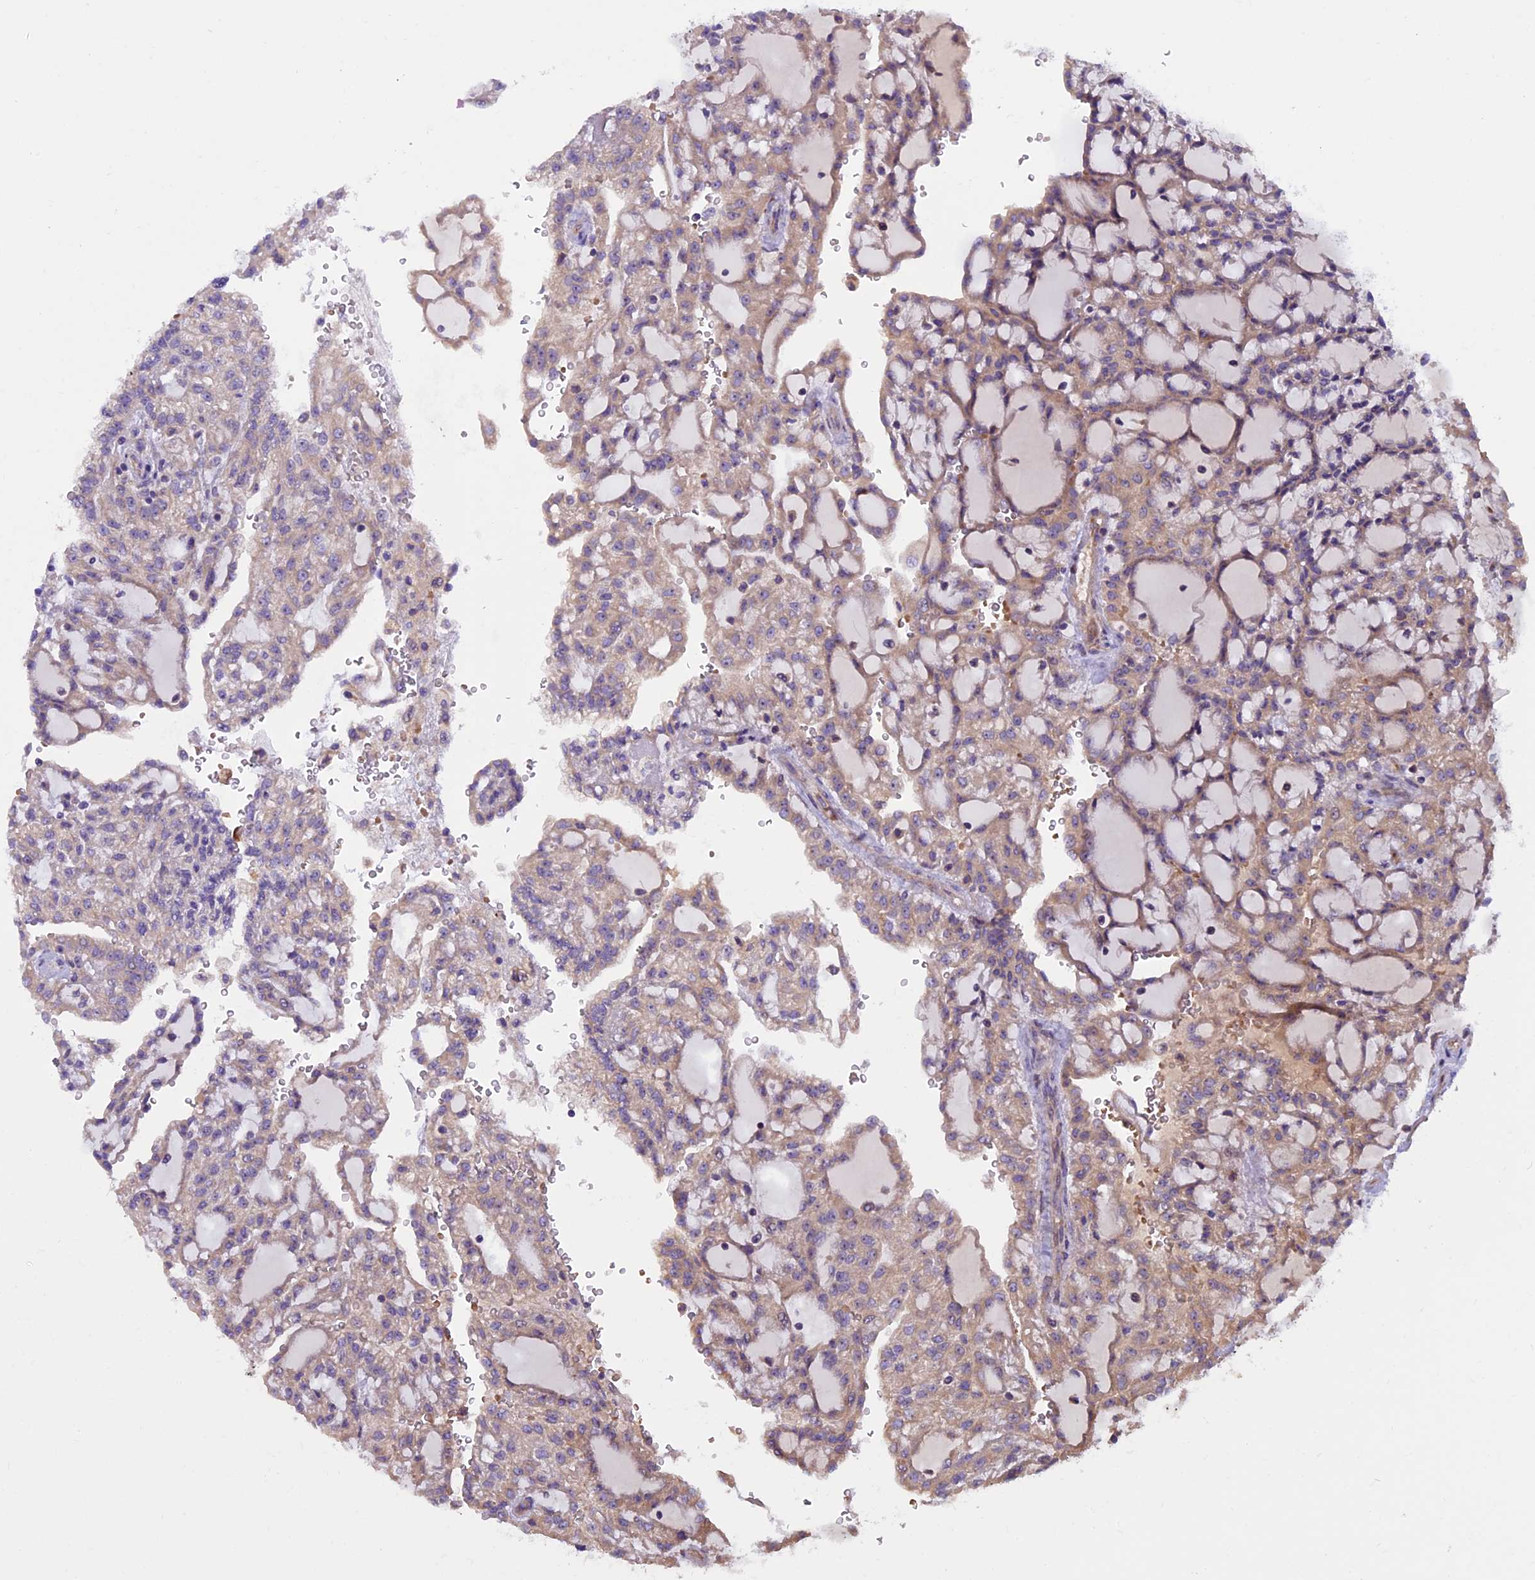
{"staining": {"intensity": "weak", "quantity": ">75%", "location": "cytoplasmic/membranous"}, "tissue": "renal cancer", "cell_type": "Tumor cells", "image_type": "cancer", "snomed": [{"axis": "morphology", "description": "Adenocarcinoma, NOS"}, {"axis": "topography", "description": "Kidney"}], "caption": "Immunohistochemistry staining of adenocarcinoma (renal), which exhibits low levels of weak cytoplasmic/membranous positivity in approximately >75% of tumor cells indicating weak cytoplasmic/membranous protein positivity. The staining was performed using DAB (3,3'-diaminobenzidine) (brown) for protein detection and nuclei were counterstained in hematoxylin (blue).", "gene": "FRY", "patient": {"sex": "male", "age": 63}}